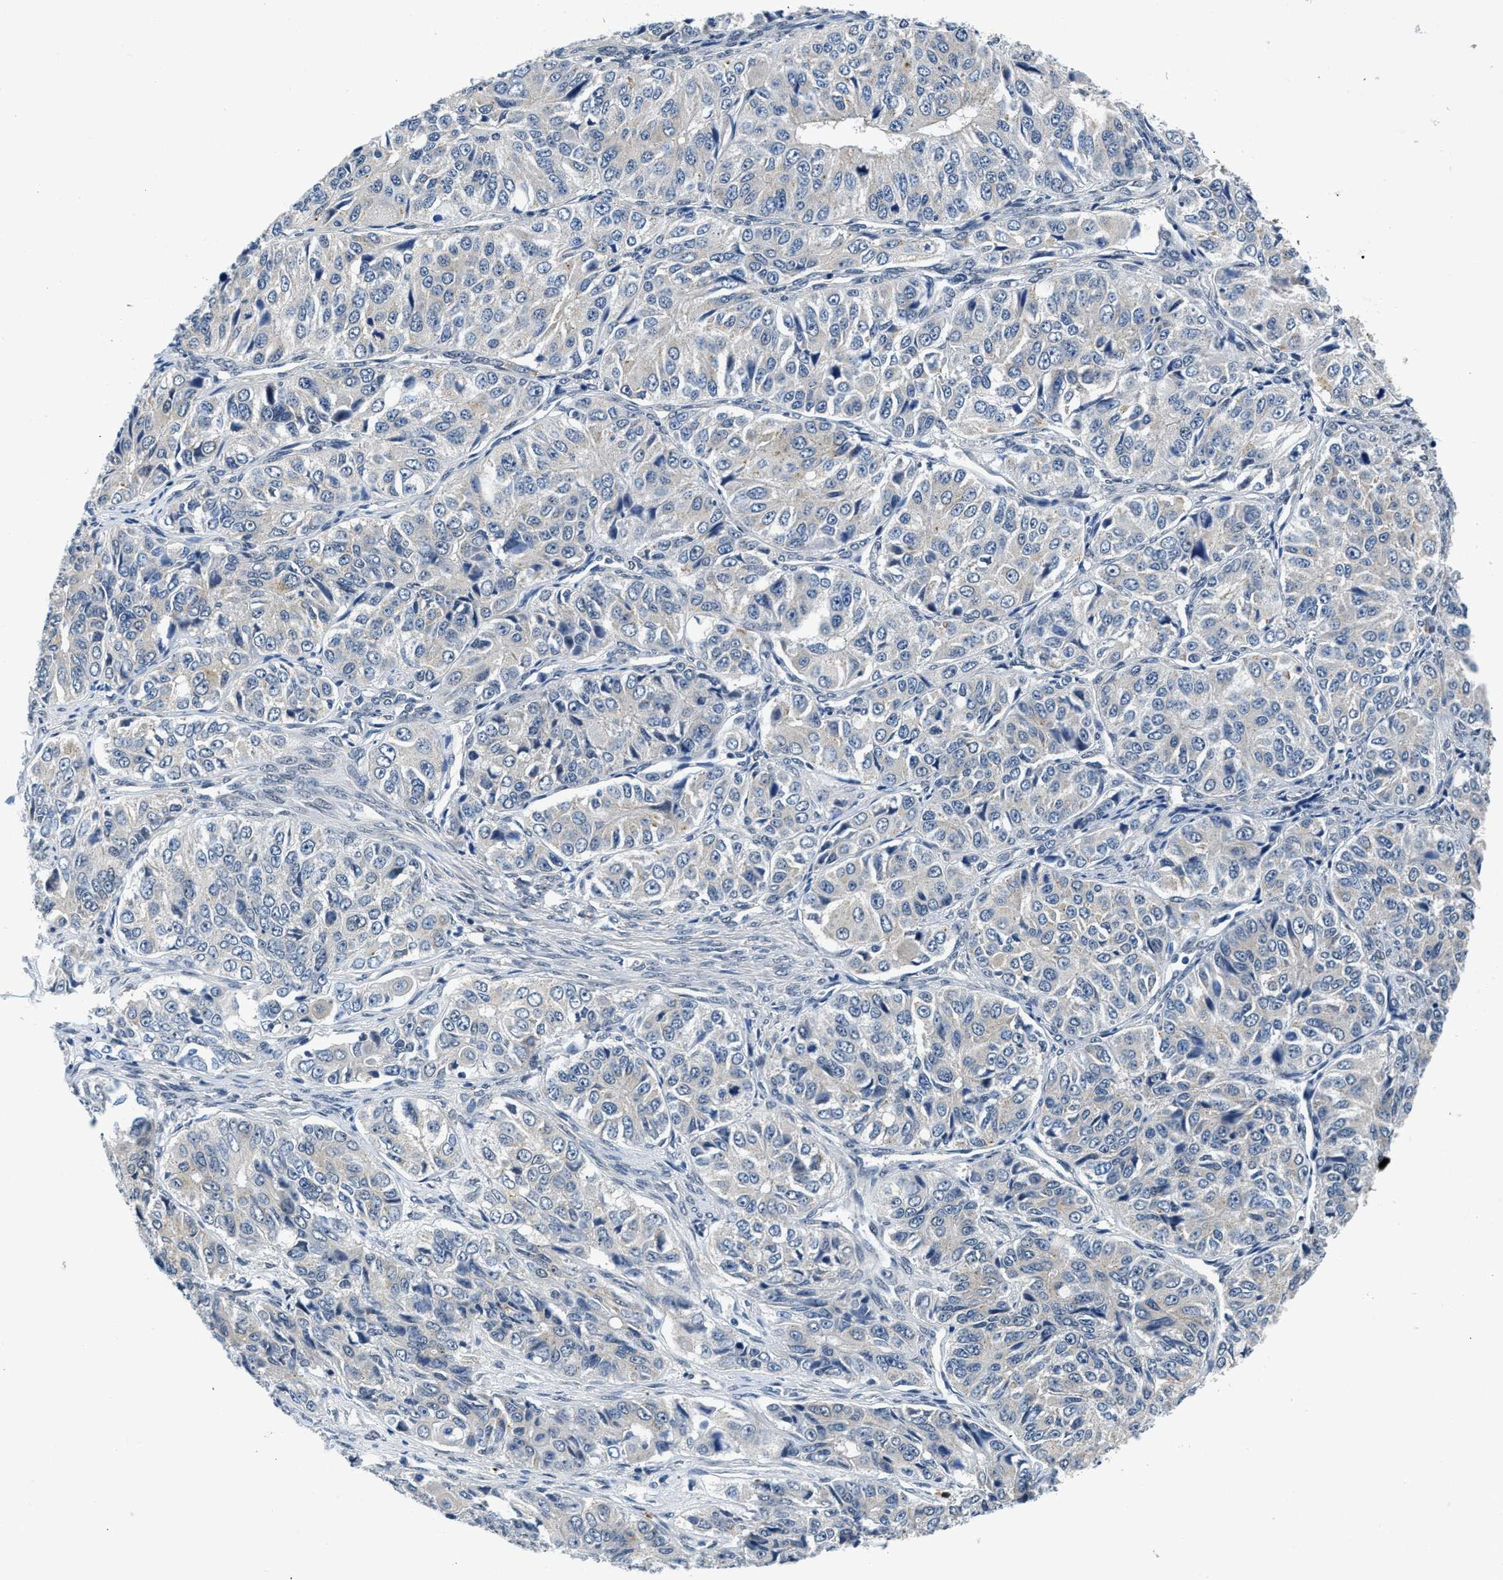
{"staining": {"intensity": "negative", "quantity": "none", "location": "none"}, "tissue": "ovarian cancer", "cell_type": "Tumor cells", "image_type": "cancer", "snomed": [{"axis": "morphology", "description": "Carcinoma, endometroid"}, {"axis": "topography", "description": "Ovary"}], "caption": "DAB immunohistochemical staining of human ovarian endometroid carcinoma reveals no significant expression in tumor cells. The staining was performed using DAB to visualize the protein expression in brown, while the nuclei were stained in blue with hematoxylin (Magnification: 20x).", "gene": "SMAD4", "patient": {"sex": "female", "age": 51}}